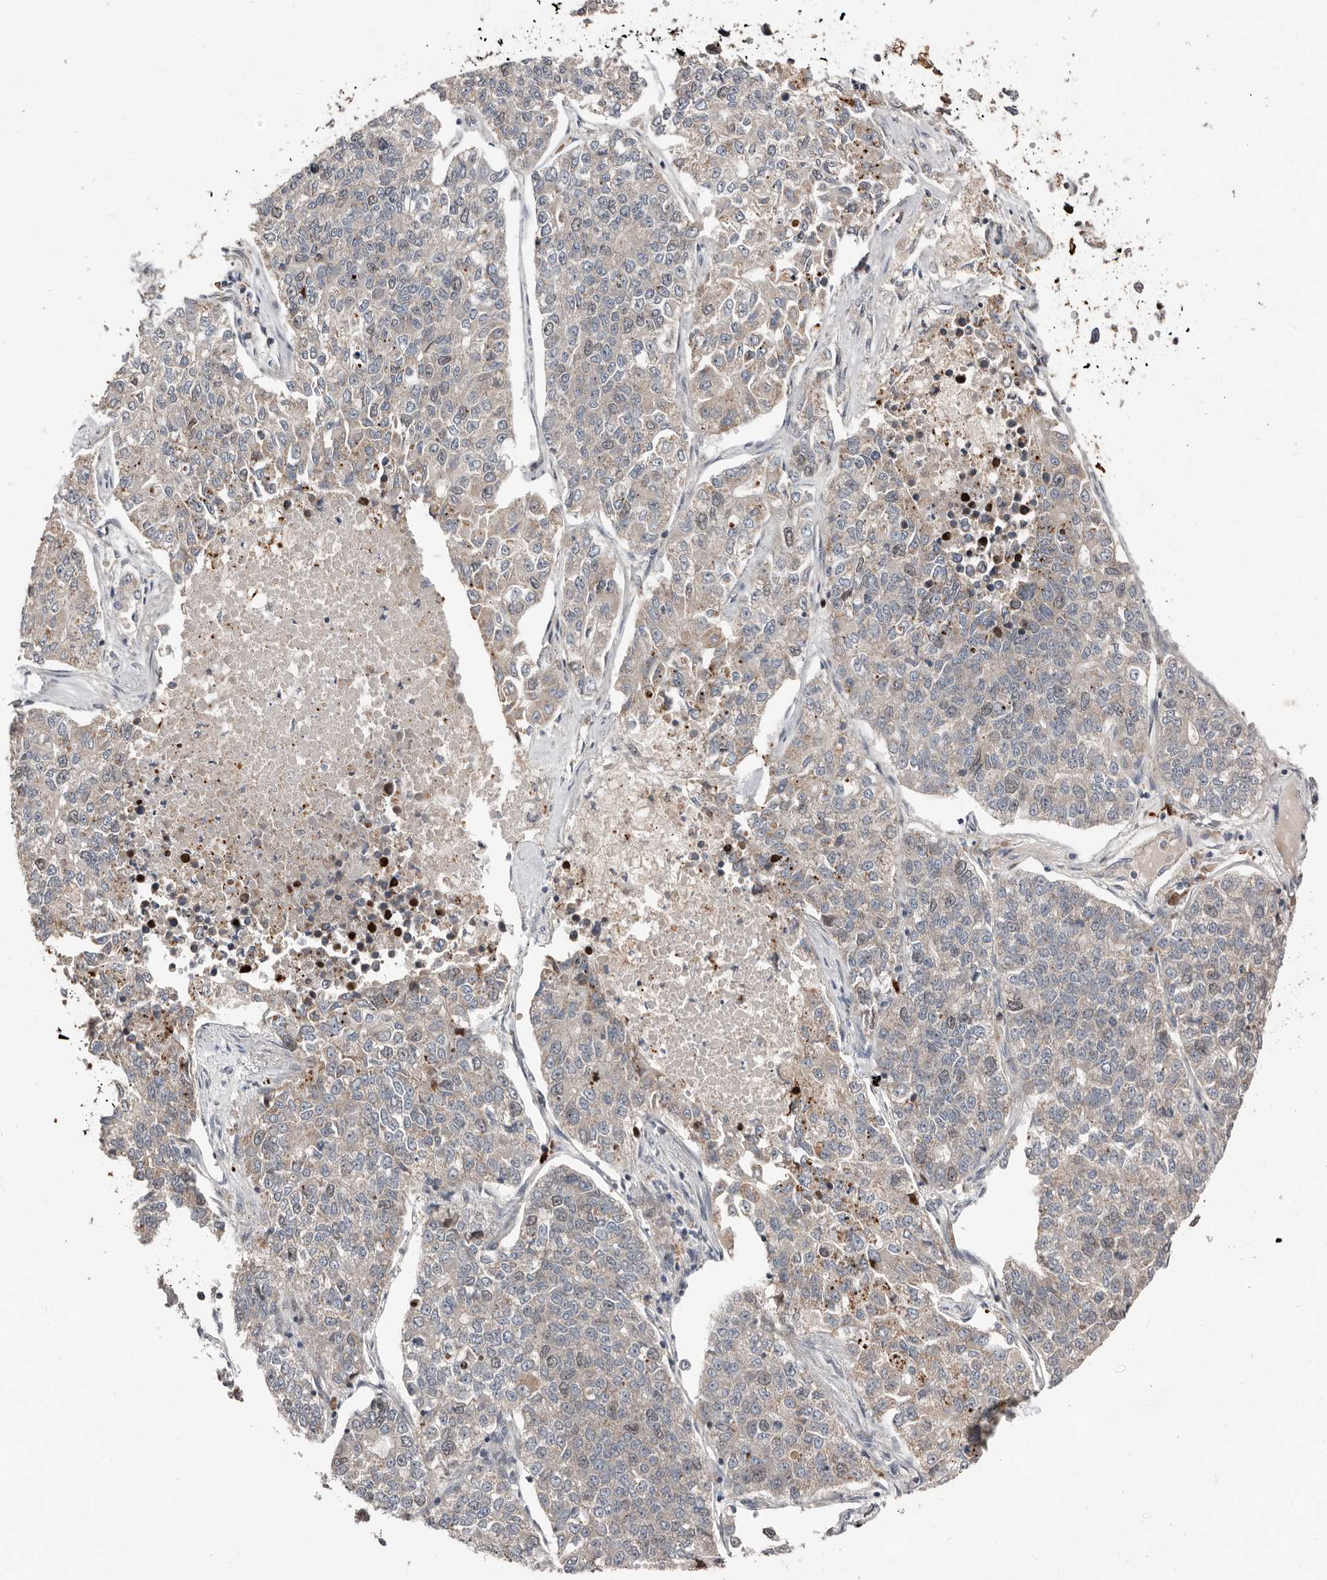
{"staining": {"intensity": "weak", "quantity": "<25%", "location": "cytoplasmic/membranous"}, "tissue": "lung cancer", "cell_type": "Tumor cells", "image_type": "cancer", "snomed": [{"axis": "morphology", "description": "Adenocarcinoma, NOS"}, {"axis": "topography", "description": "Lung"}], "caption": "Immunohistochemistry (IHC) micrograph of lung adenocarcinoma stained for a protein (brown), which displays no staining in tumor cells.", "gene": "SMYD4", "patient": {"sex": "male", "age": 49}}